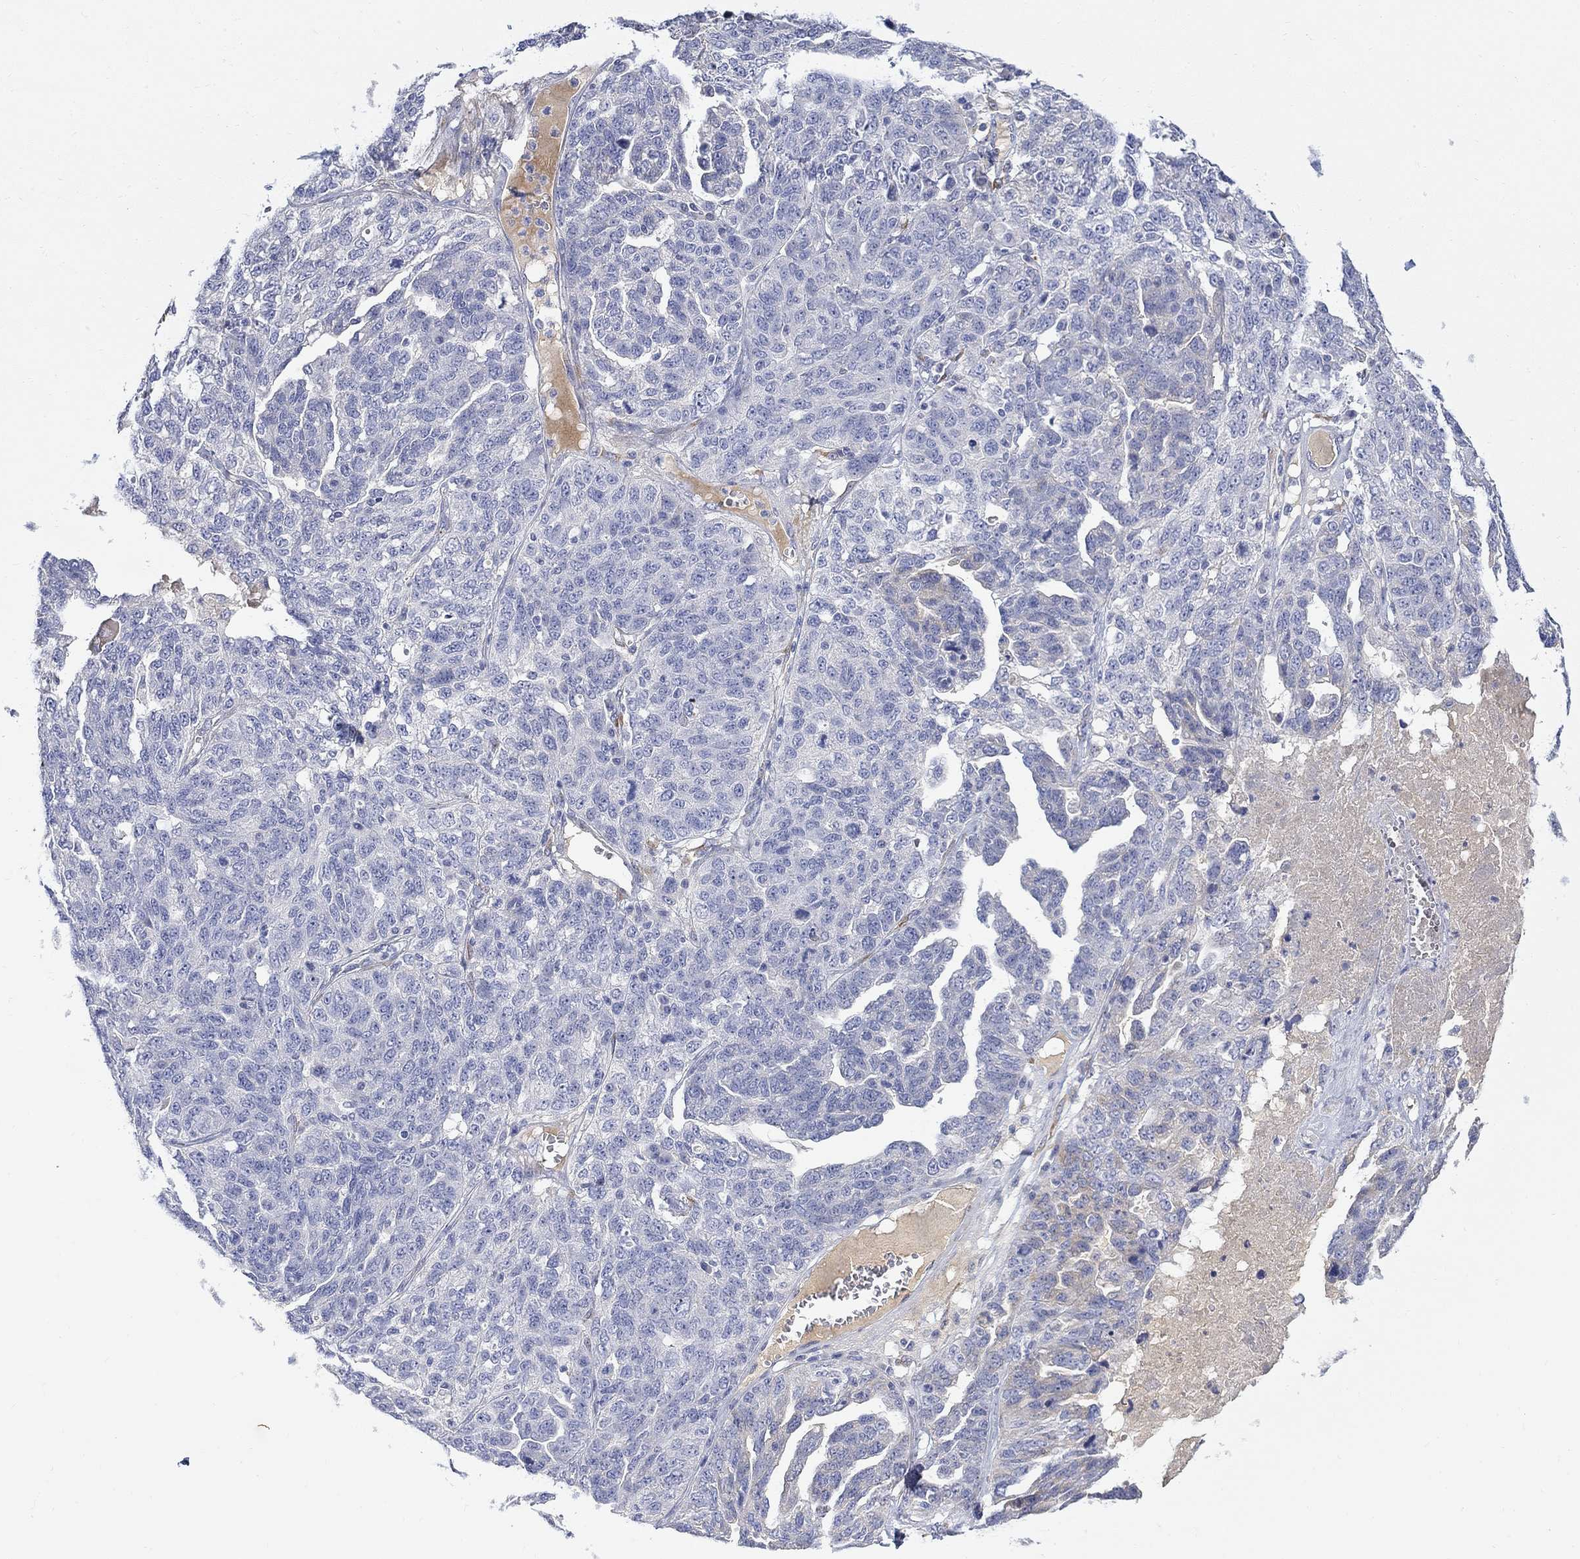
{"staining": {"intensity": "negative", "quantity": "none", "location": "none"}, "tissue": "ovarian cancer", "cell_type": "Tumor cells", "image_type": "cancer", "snomed": [{"axis": "morphology", "description": "Cystadenocarcinoma, serous, NOS"}, {"axis": "topography", "description": "Ovary"}], "caption": "High power microscopy micrograph of an IHC image of ovarian cancer (serous cystadenocarcinoma), revealing no significant positivity in tumor cells. (DAB immunohistochemistry visualized using brightfield microscopy, high magnification).", "gene": "FNDC5", "patient": {"sex": "female", "age": 71}}